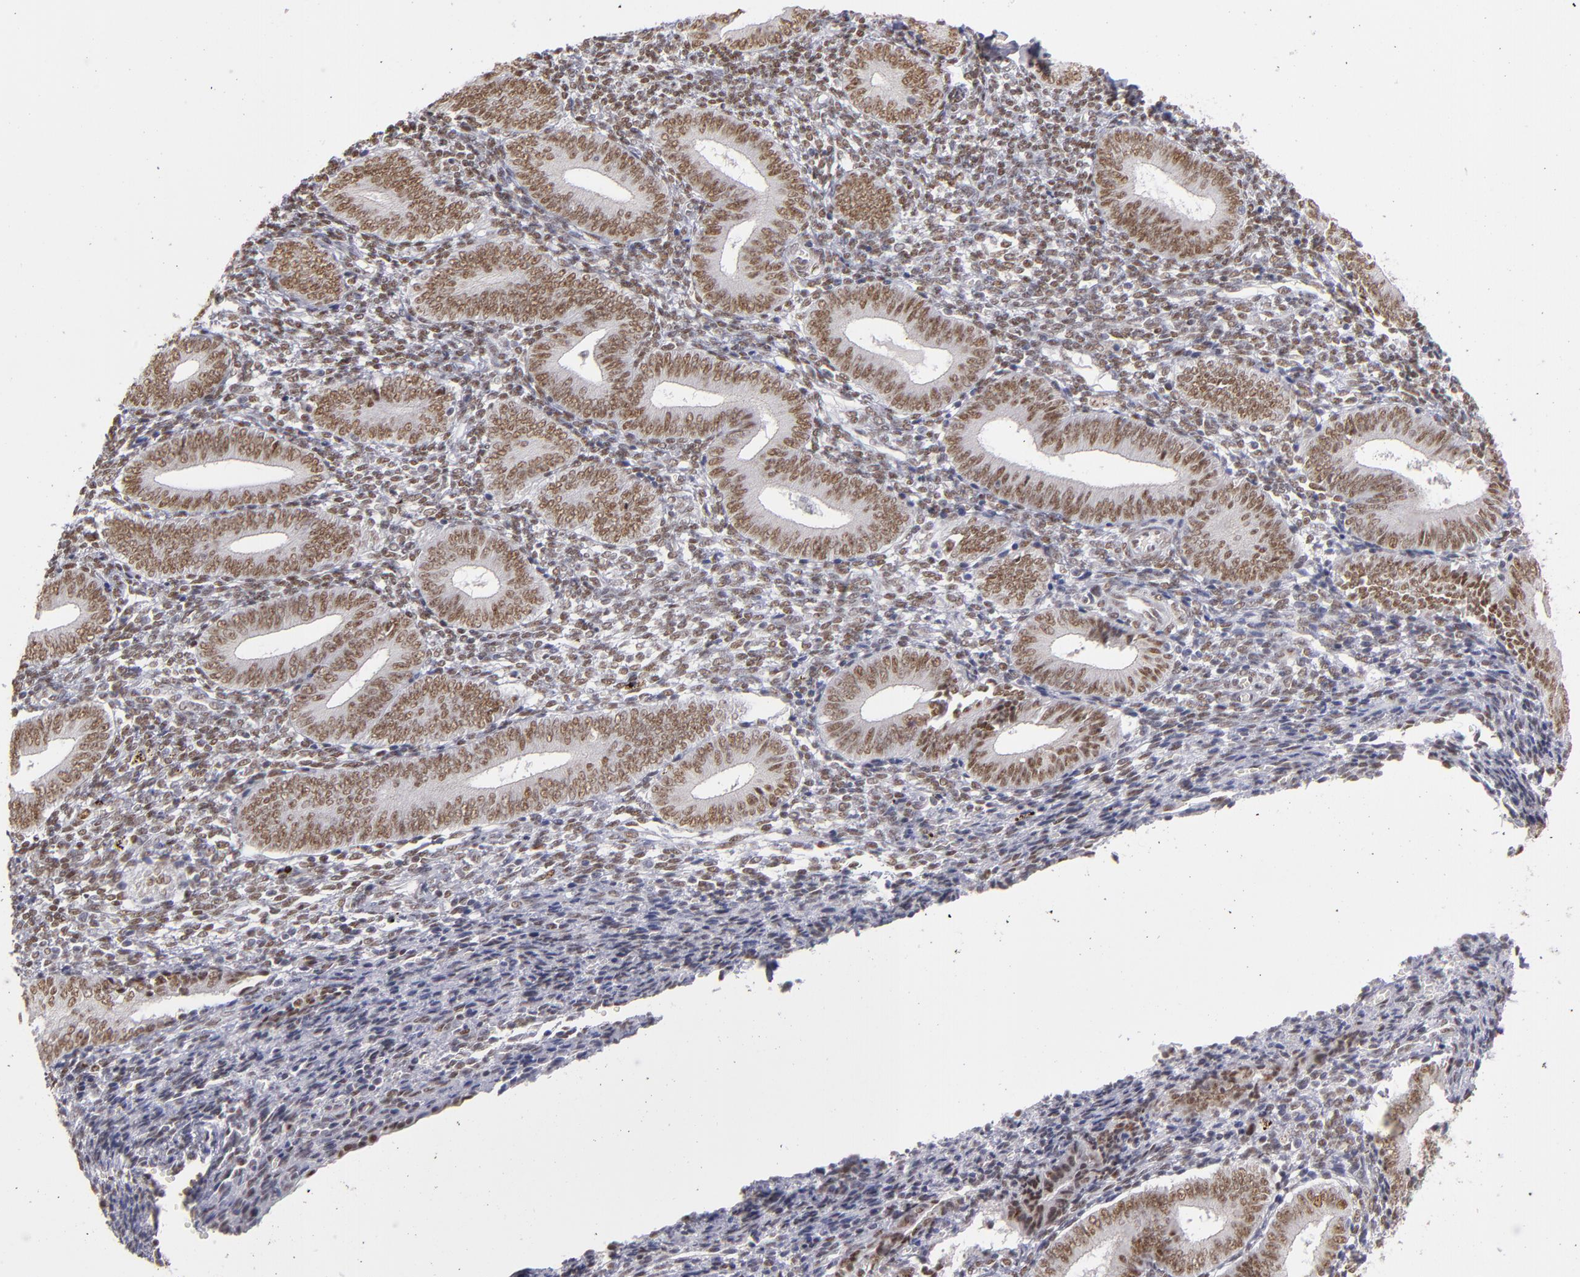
{"staining": {"intensity": "weak", "quantity": "25%-75%", "location": "nuclear"}, "tissue": "endometrium", "cell_type": "Cells in endometrial stroma", "image_type": "normal", "snomed": [{"axis": "morphology", "description": "Normal tissue, NOS"}, {"axis": "topography", "description": "Uterus"}, {"axis": "topography", "description": "Endometrium"}], "caption": "Protein analysis of normal endometrium demonstrates weak nuclear expression in approximately 25%-75% of cells in endometrial stroma.", "gene": "TFAP4", "patient": {"sex": "female", "age": 33}}